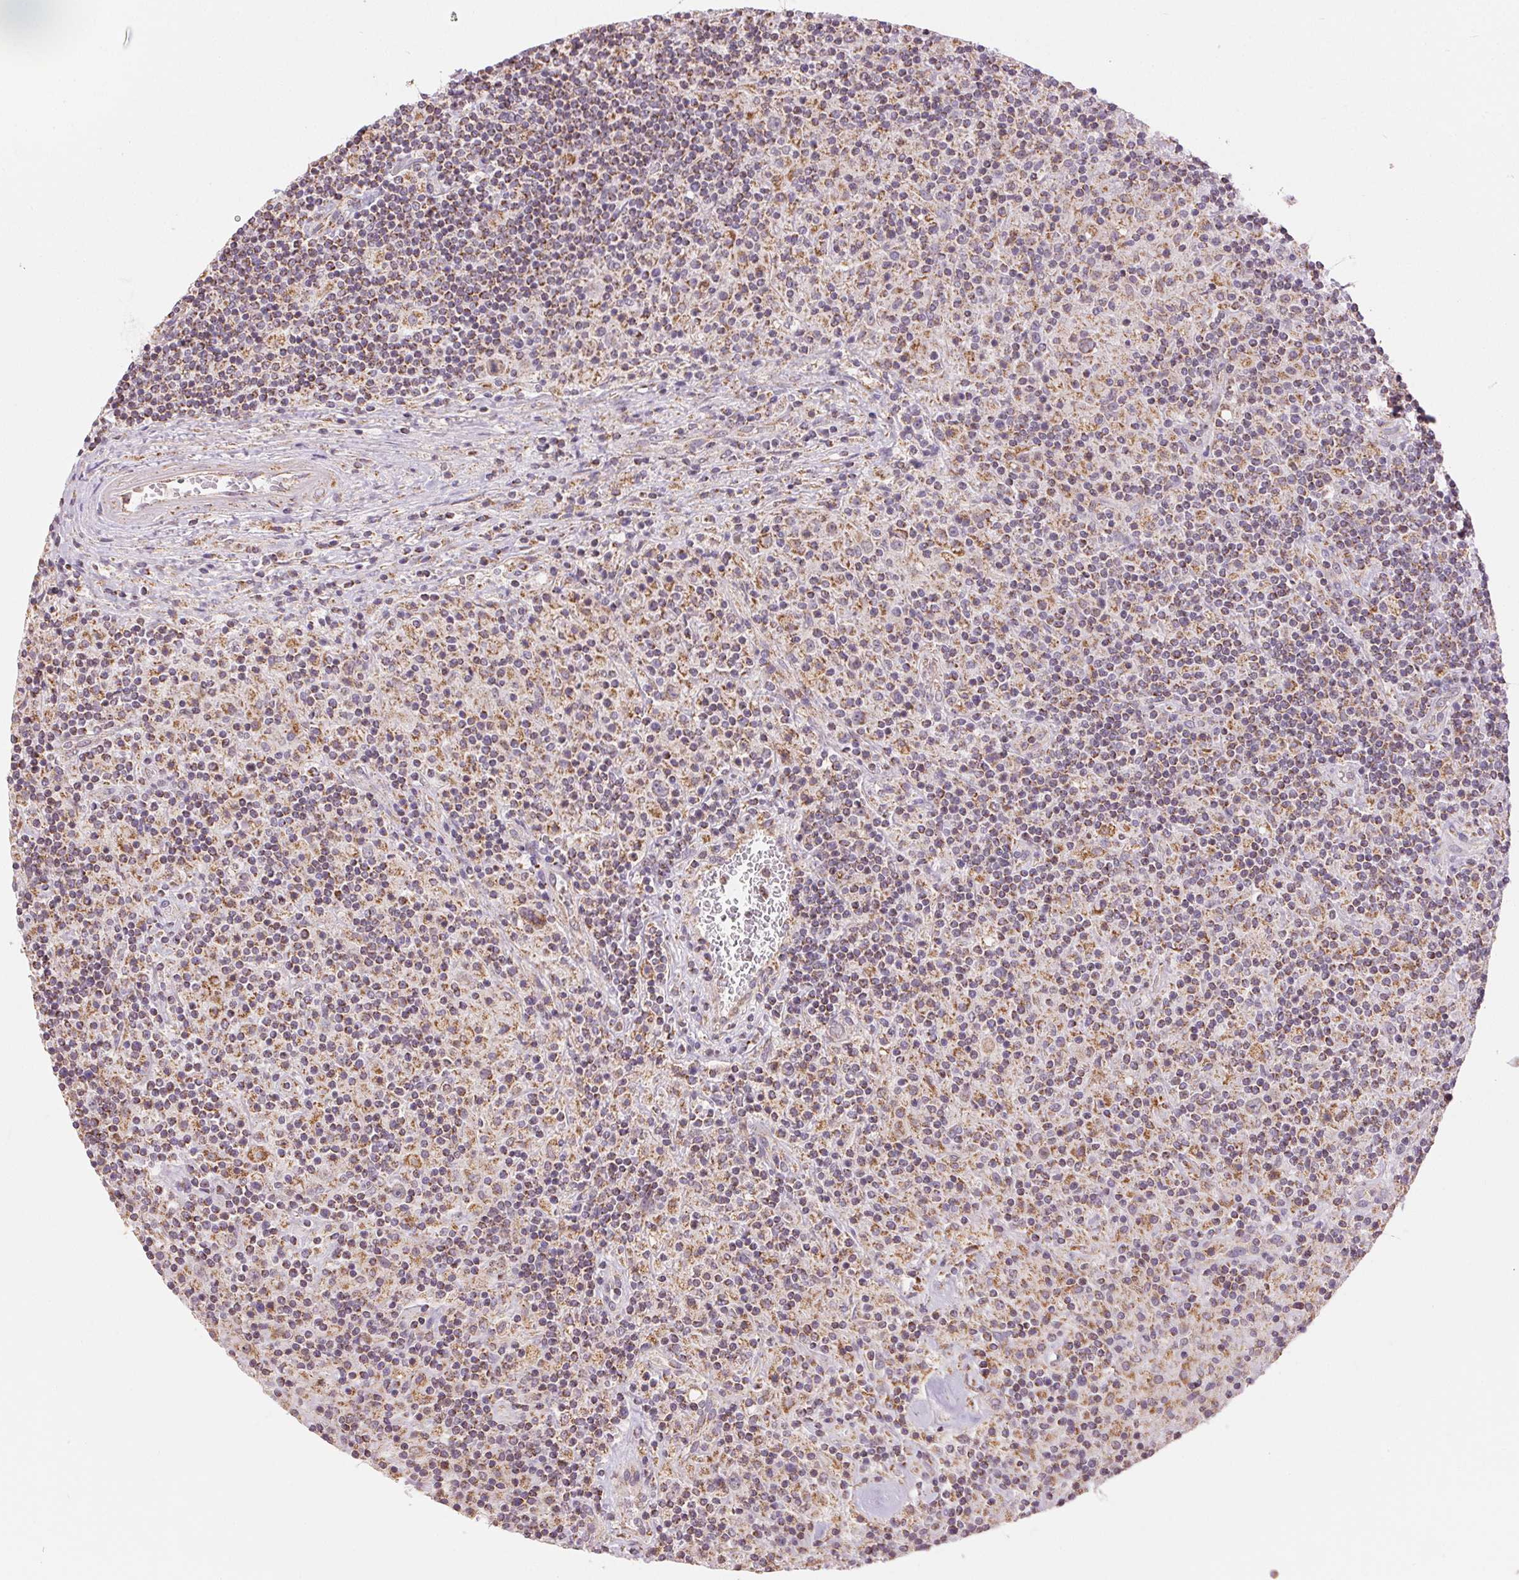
{"staining": {"intensity": "moderate", "quantity": ">75%", "location": "cytoplasmic/membranous"}, "tissue": "lymphoma", "cell_type": "Tumor cells", "image_type": "cancer", "snomed": [{"axis": "morphology", "description": "Hodgkin's disease, NOS"}, {"axis": "topography", "description": "Lymph node"}], "caption": "A histopathology image of Hodgkin's disease stained for a protein demonstrates moderate cytoplasmic/membranous brown staining in tumor cells.", "gene": "CLASP1", "patient": {"sex": "male", "age": 70}}